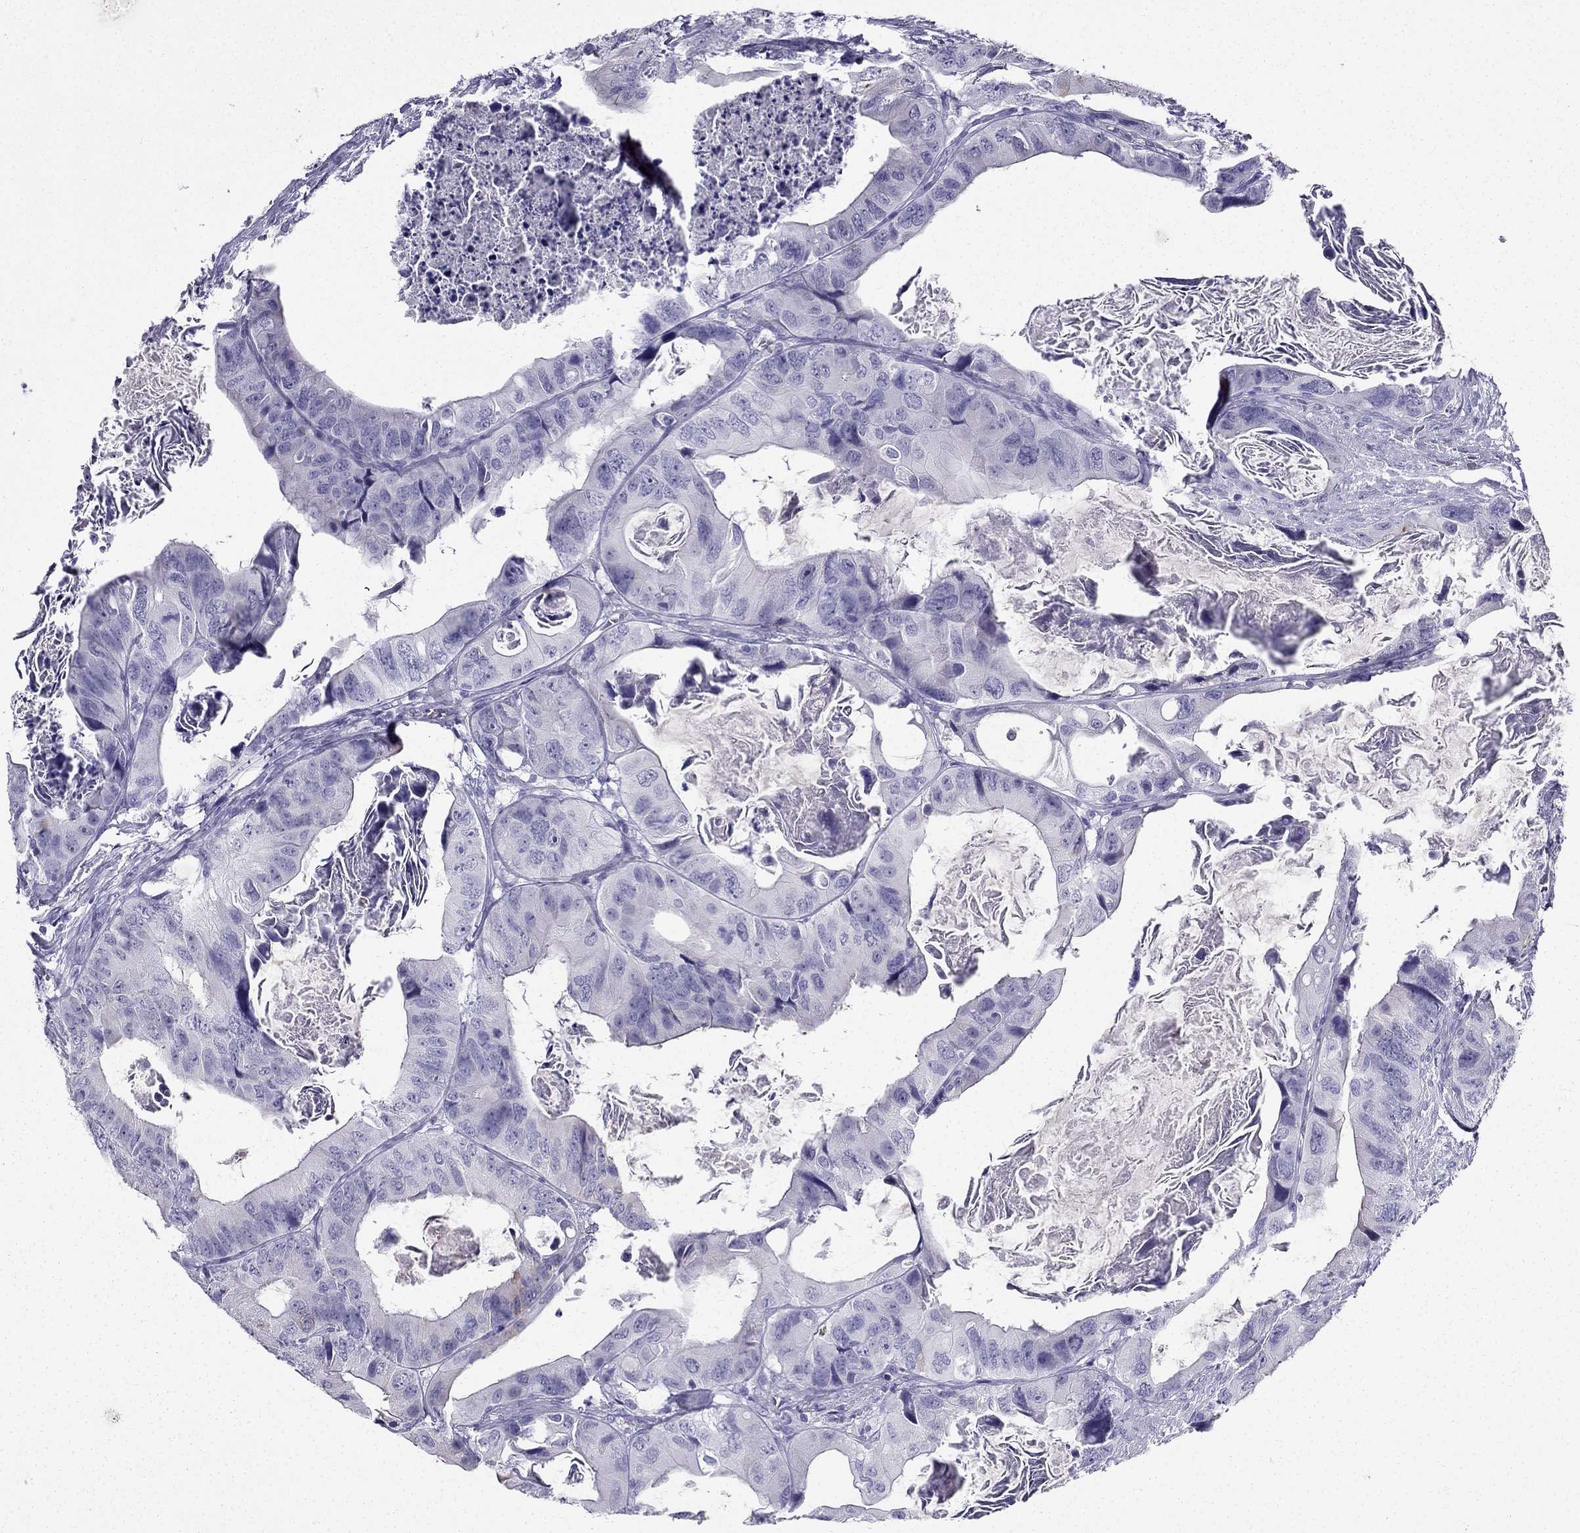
{"staining": {"intensity": "negative", "quantity": "none", "location": "none"}, "tissue": "colorectal cancer", "cell_type": "Tumor cells", "image_type": "cancer", "snomed": [{"axis": "morphology", "description": "Adenocarcinoma, NOS"}, {"axis": "topography", "description": "Rectum"}], "caption": "An immunohistochemistry (IHC) micrograph of colorectal cancer (adenocarcinoma) is shown. There is no staining in tumor cells of colorectal cancer (adenocarcinoma). Nuclei are stained in blue.", "gene": "TFF3", "patient": {"sex": "male", "age": 64}}